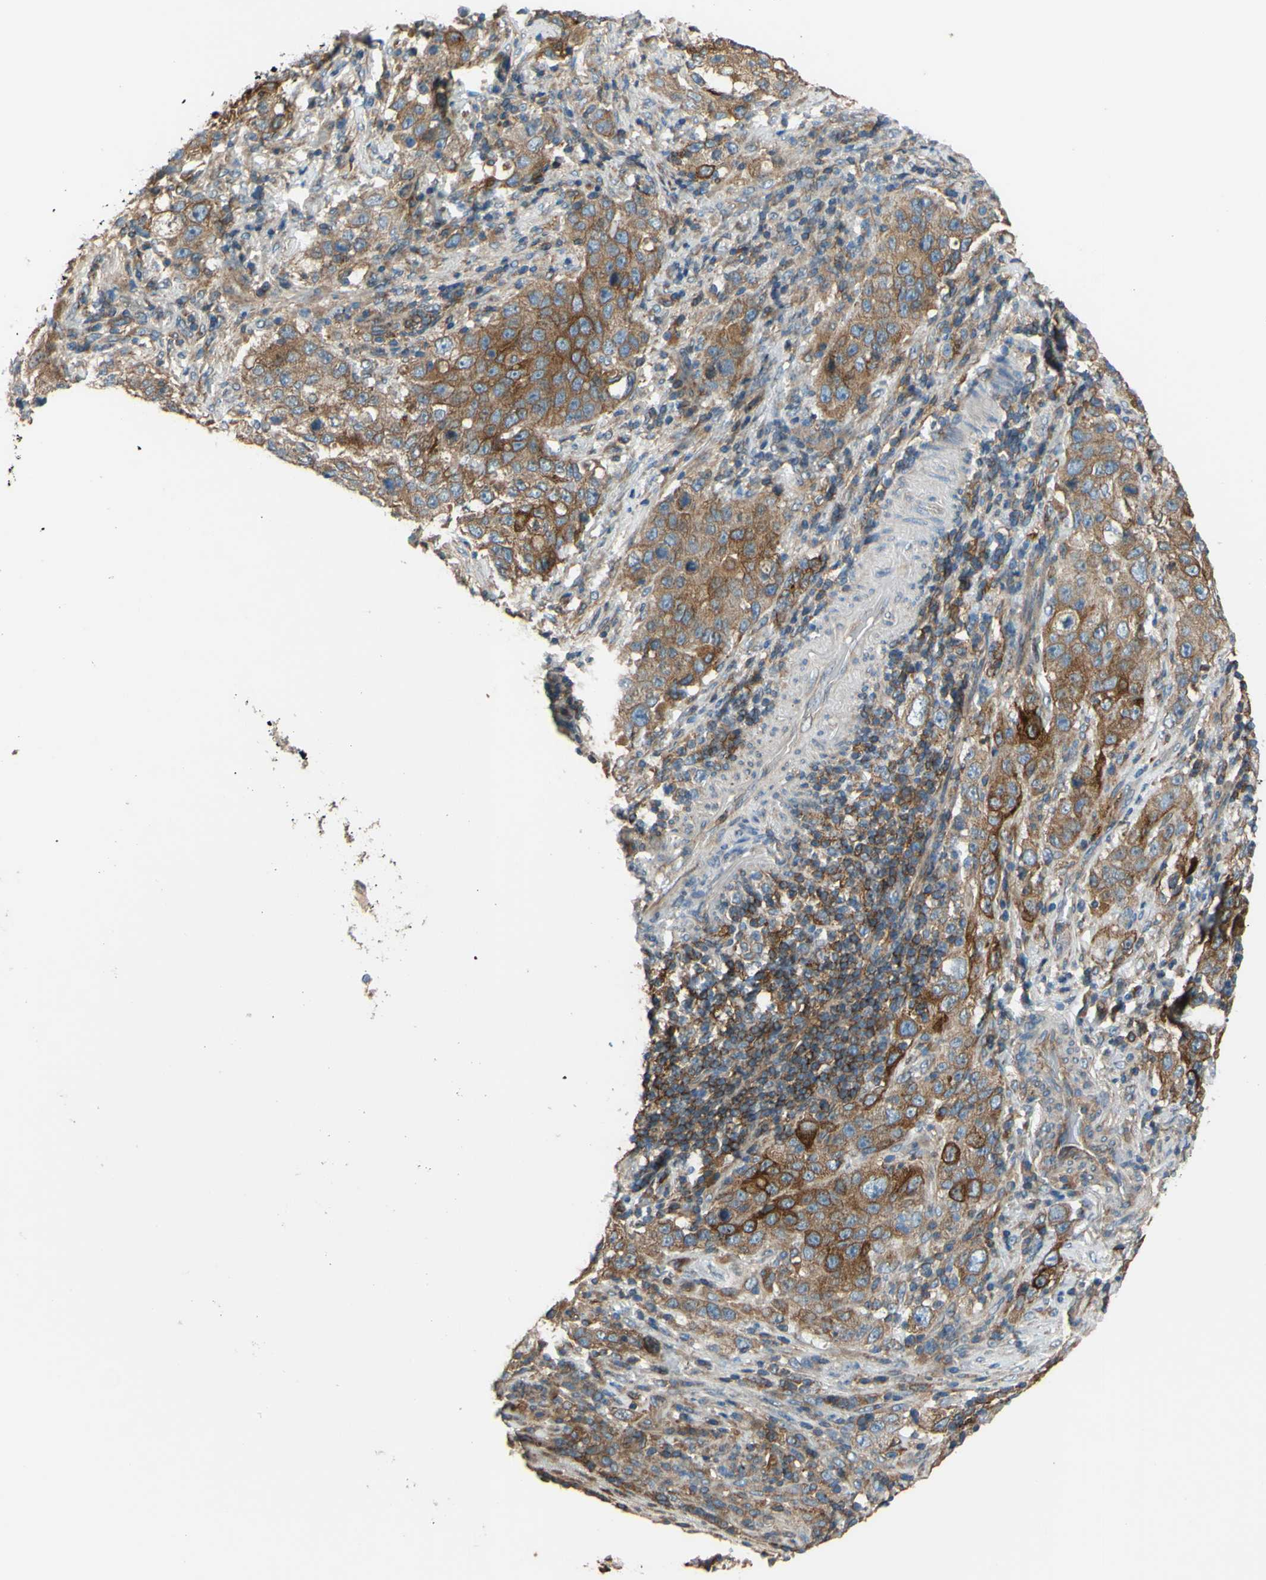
{"staining": {"intensity": "moderate", "quantity": "25%-75%", "location": "cytoplasmic/membranous"}, "tissue": "stomach cancer", "cell_type": "Tumor cells", "image_type": "cancer", "snomed": [{"axis": "morphology", "description": "Normal tissue, NOS"}, {"axis": "morphology", "description": "Adenocarcinoma, NOS"}, {"axis": "topography", "description": "Stomach"}], "caption": "Adenocarcinoma (stomach) was stained to show a protein in brown. There is medium levels of moderate cytoplasmic/membranous positivity in about 25%-75% of tumor cells.", "gene": "POR", "patient": {"sex": "male", "age": 48}}